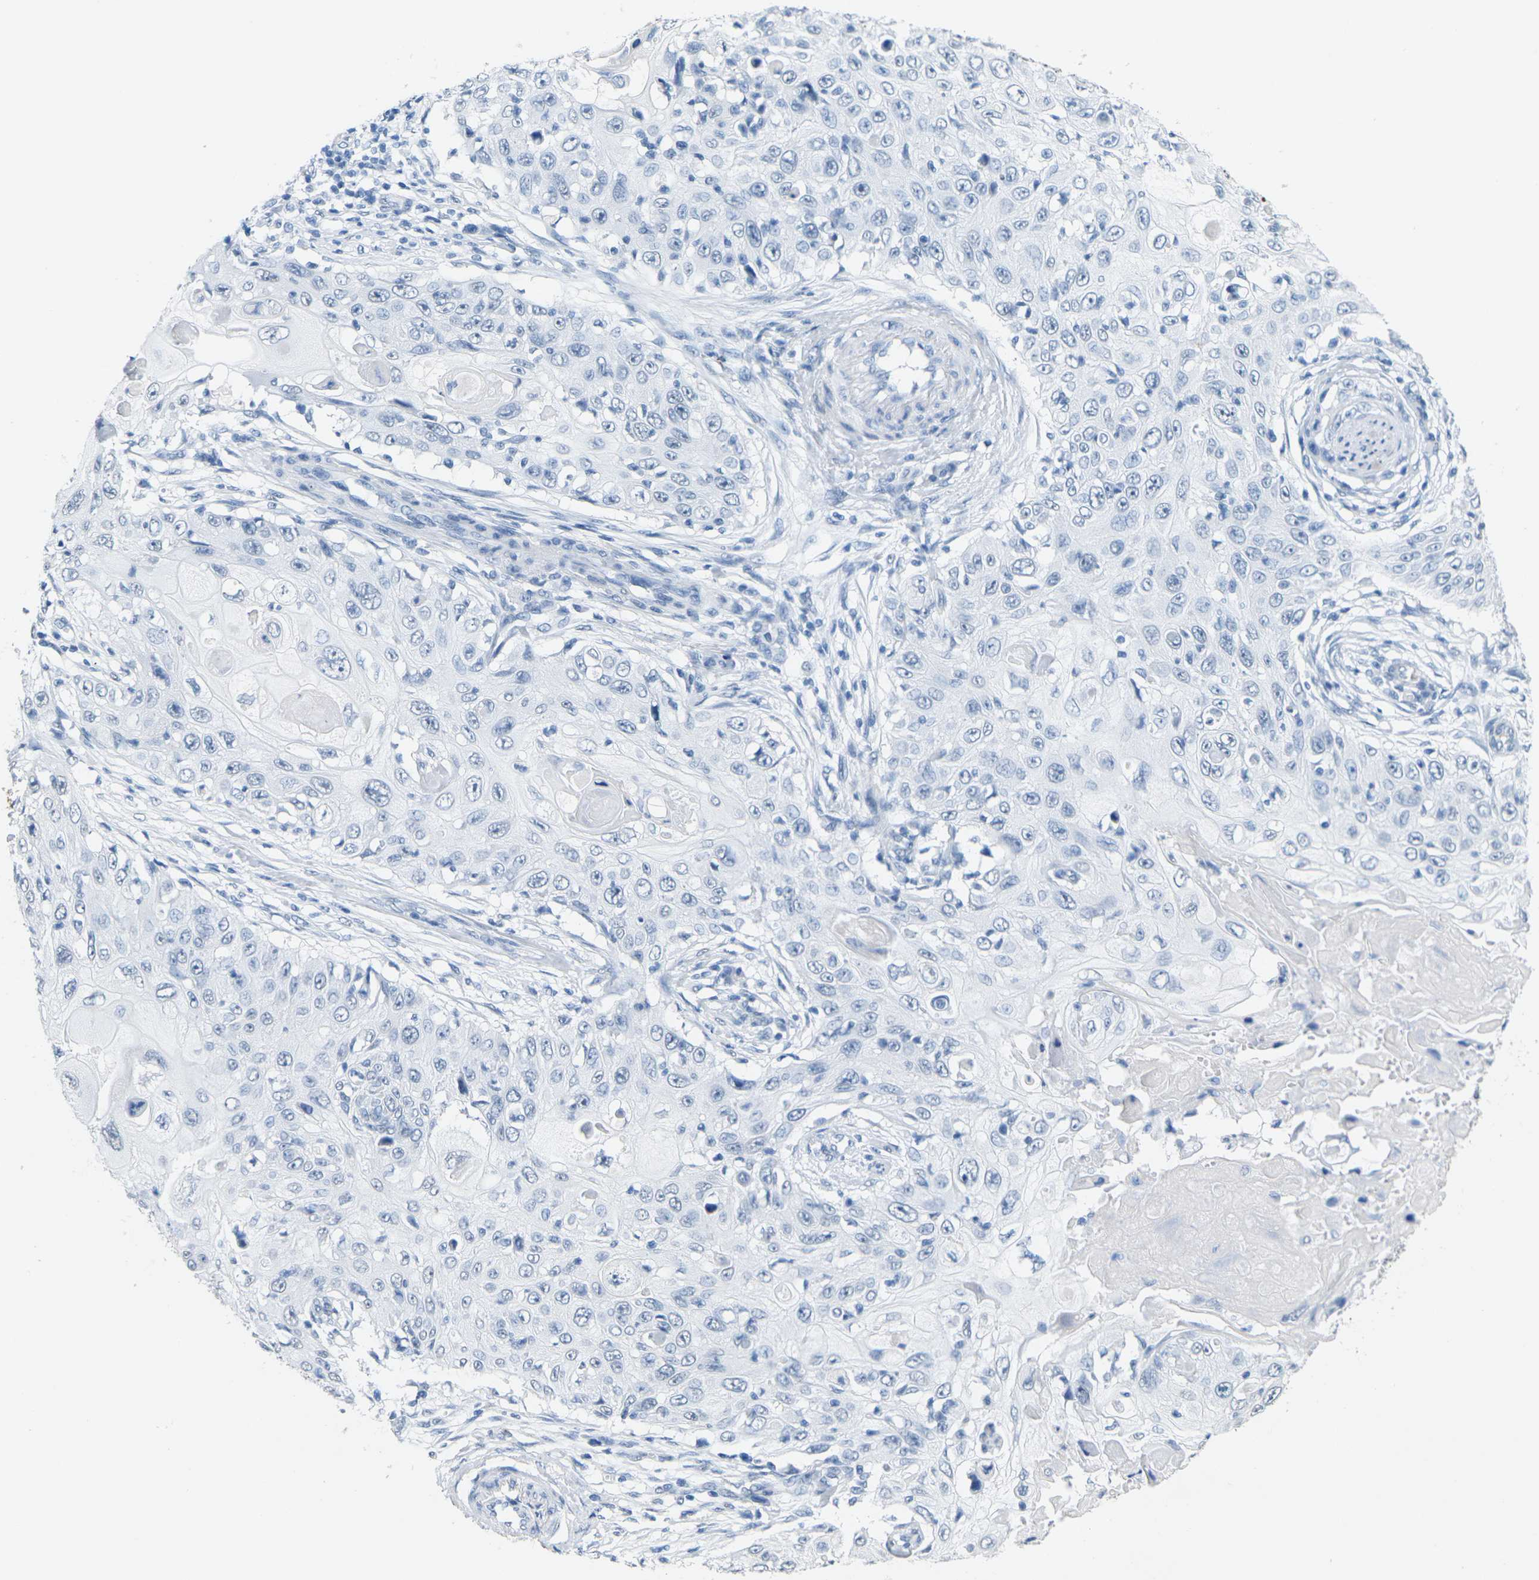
{"staining": {"intensity": "negative", "quantity": "none", "location": "none"}, "tissue": "skin cancer", "cell_type": "Tumor cells", "image_type": "cancer", "snomed": [{"axis": "morphology", "description": "Squamous cell carcinoma, NOS"}, {"axis": "topography", "description": "Skin"}], "caption": "IHC of squamous cell carcinoma (skin) shows no staining in tumor cells. The staining was performed using DAB to visualize the protein expression in brown, while the nuclei were stained in blue with hematoxylin (Magnification: 20x).", "gene": "CTAG1A", "patient": {"sex": "male", "age": 86}}